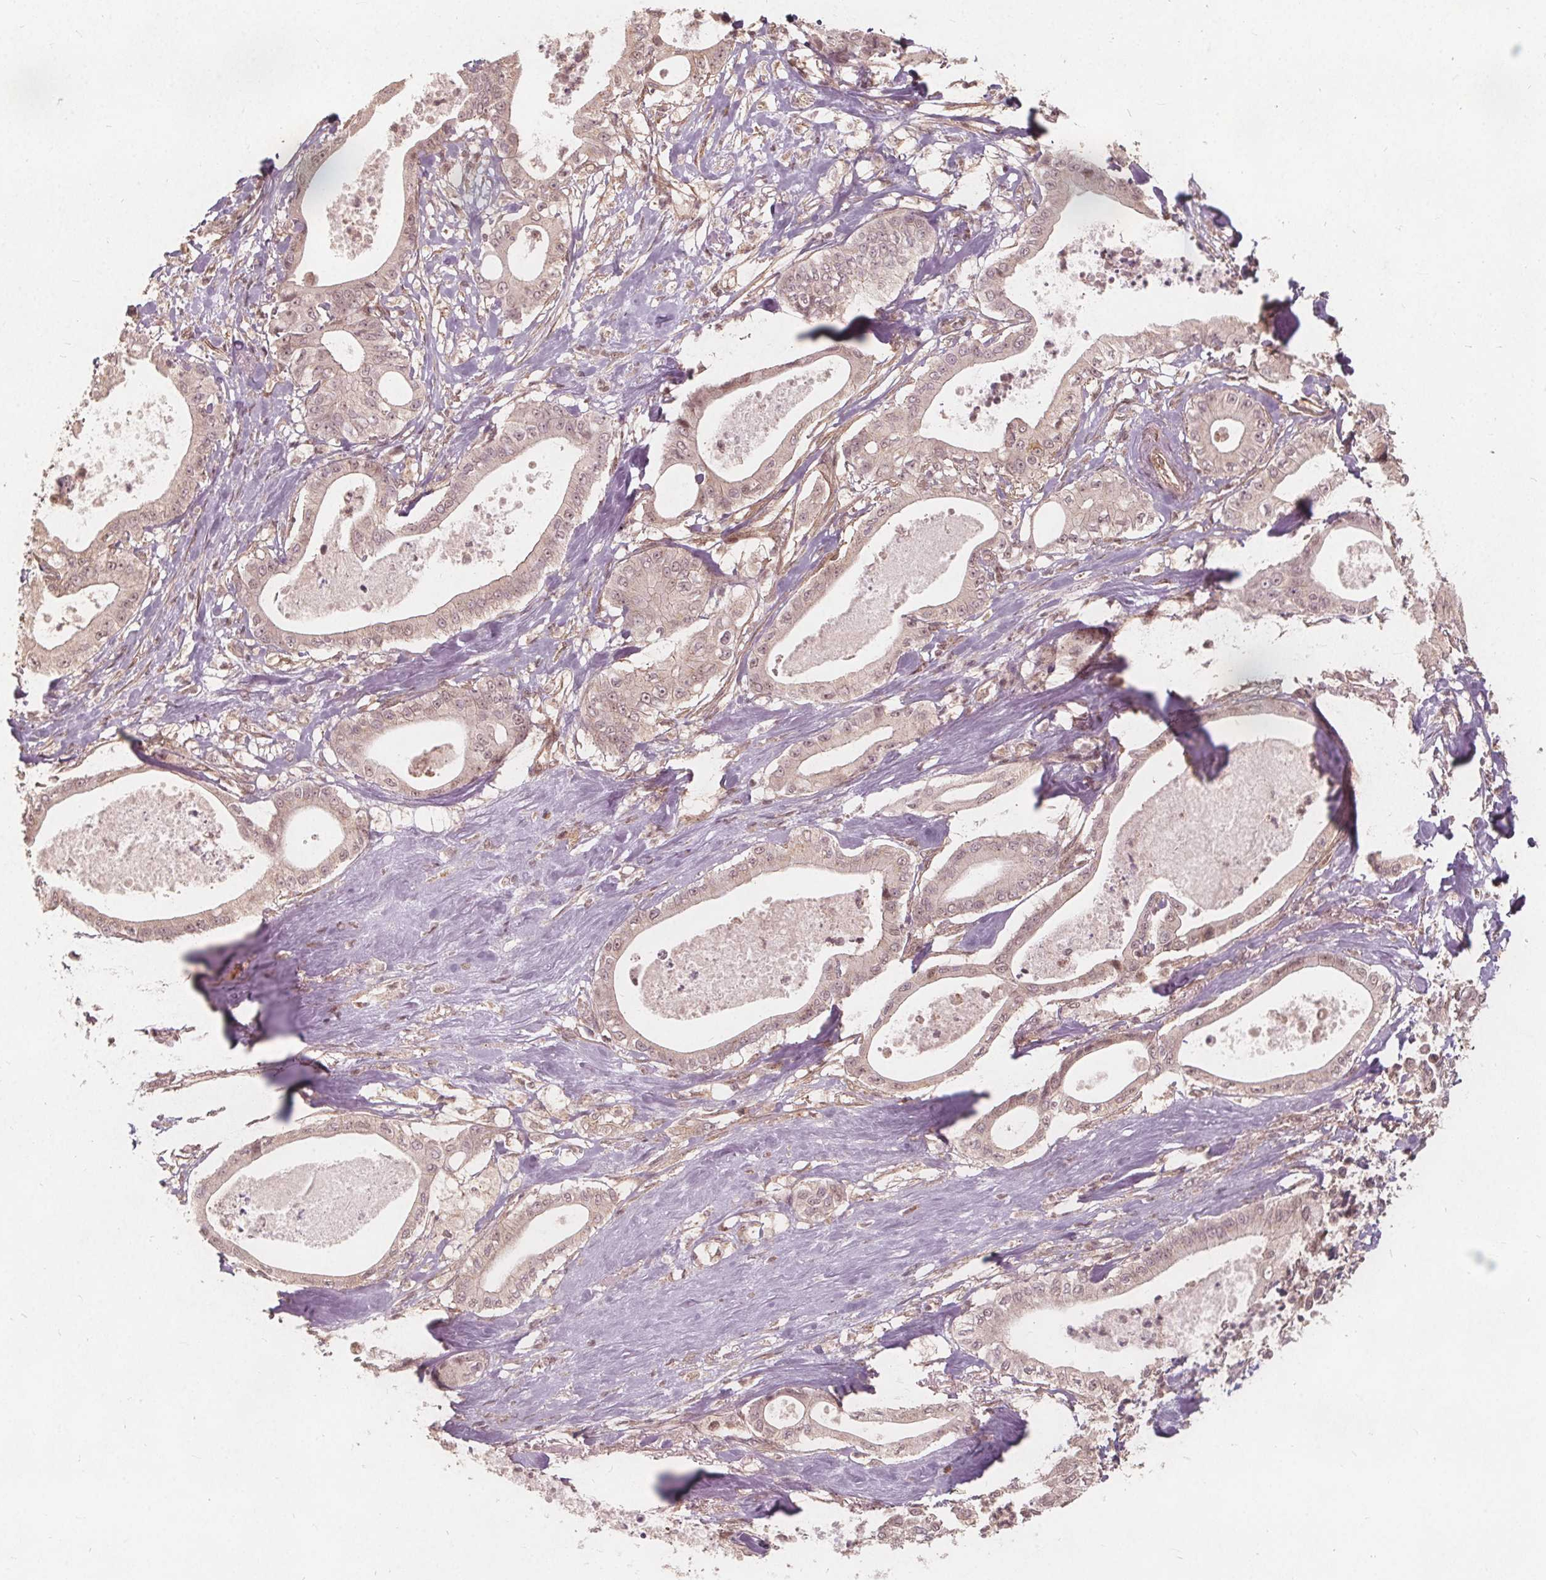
{"staining": {"intensity": "weak", "quantity": "<25%", "location": "nuclear"}, "tissue": "pancreatic cancer", "cell_type": "Tumor cells", "image_type": "cancer", "snomed": [{"axis": "morphology", "description": "Adenocarcinoma, NOS"}, {"axis": "topography", "description": "Pancreas"}], "caption": "High magnification brightfield microscopy of pancreatic adenocarcinoma stained with DAB (brown) and counterstained with hematoxylin (blue): tumor cells show no significant positivity.", "gene": "PPP1CB", "patient": {"sex": "male", "age": 71}}